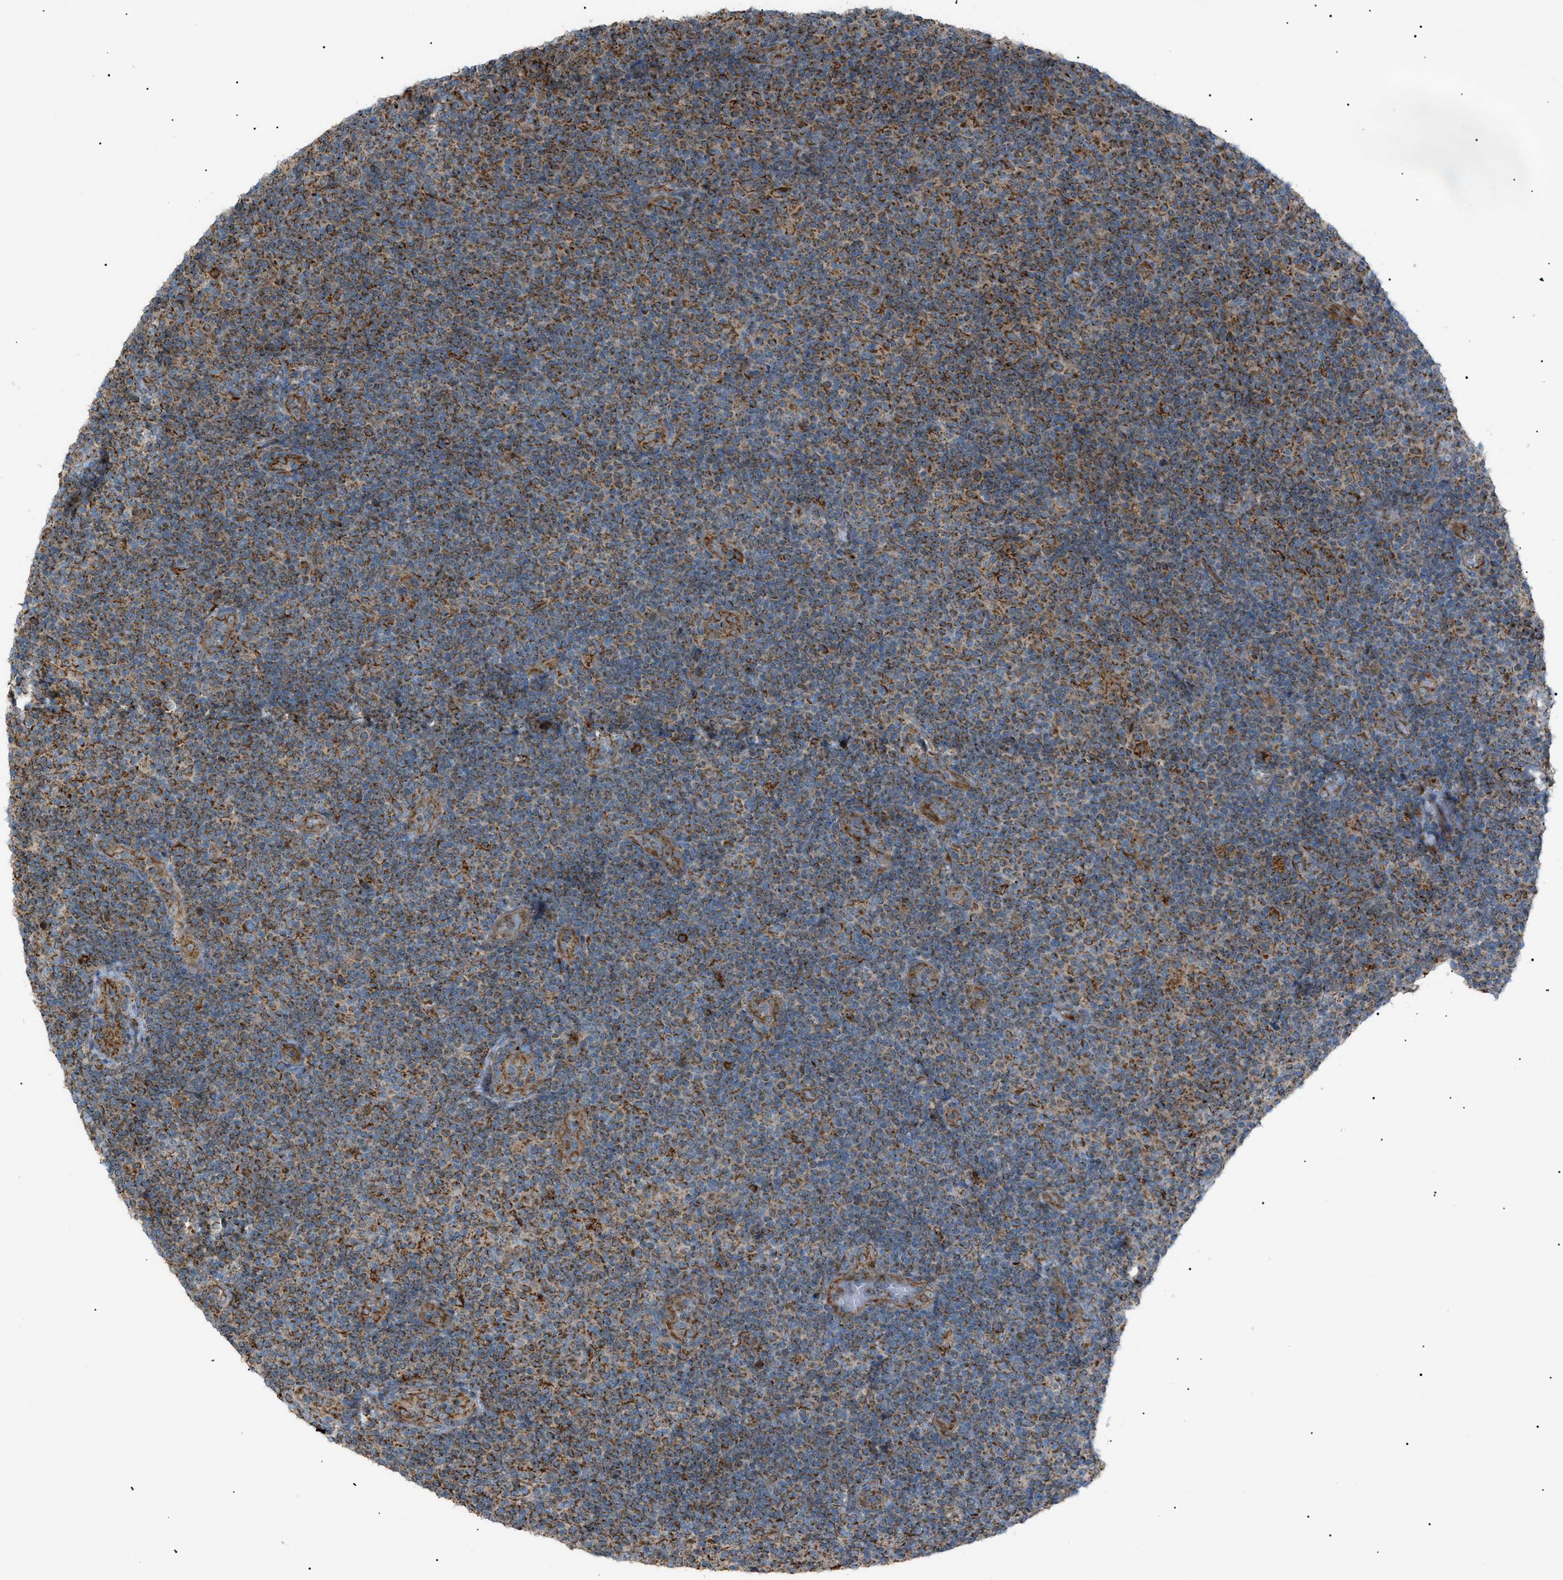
{"staining": {"intensity": "moderate", "quantity": ">75%", "location": "cytoplasmic/membranous"}, "tissue": "lymphoma", "cell_type": "Tumor cells", "image_type": "cancer", "snomed": [{"axis": "morphology", "description": "Malignant lymphoma, non-Hodgkin's type, Low grade"}, {"axis": "topography", "description": "Lymph node"}], "caption": "Lymphoma stained with immunohistochemistry (IHC) shows moderate cytoplasmic/membranous staining in about >75% of tumor cells. The staining was performed using DAB (3,3'-diaminobenzidine) to visualize the protein expression in brown, while the nuclei were stained in blue with hematoxylin (Magnification: 20x).", "gene": "C1GALT1C1", "patient": {"sex": "male", "age": 83}}